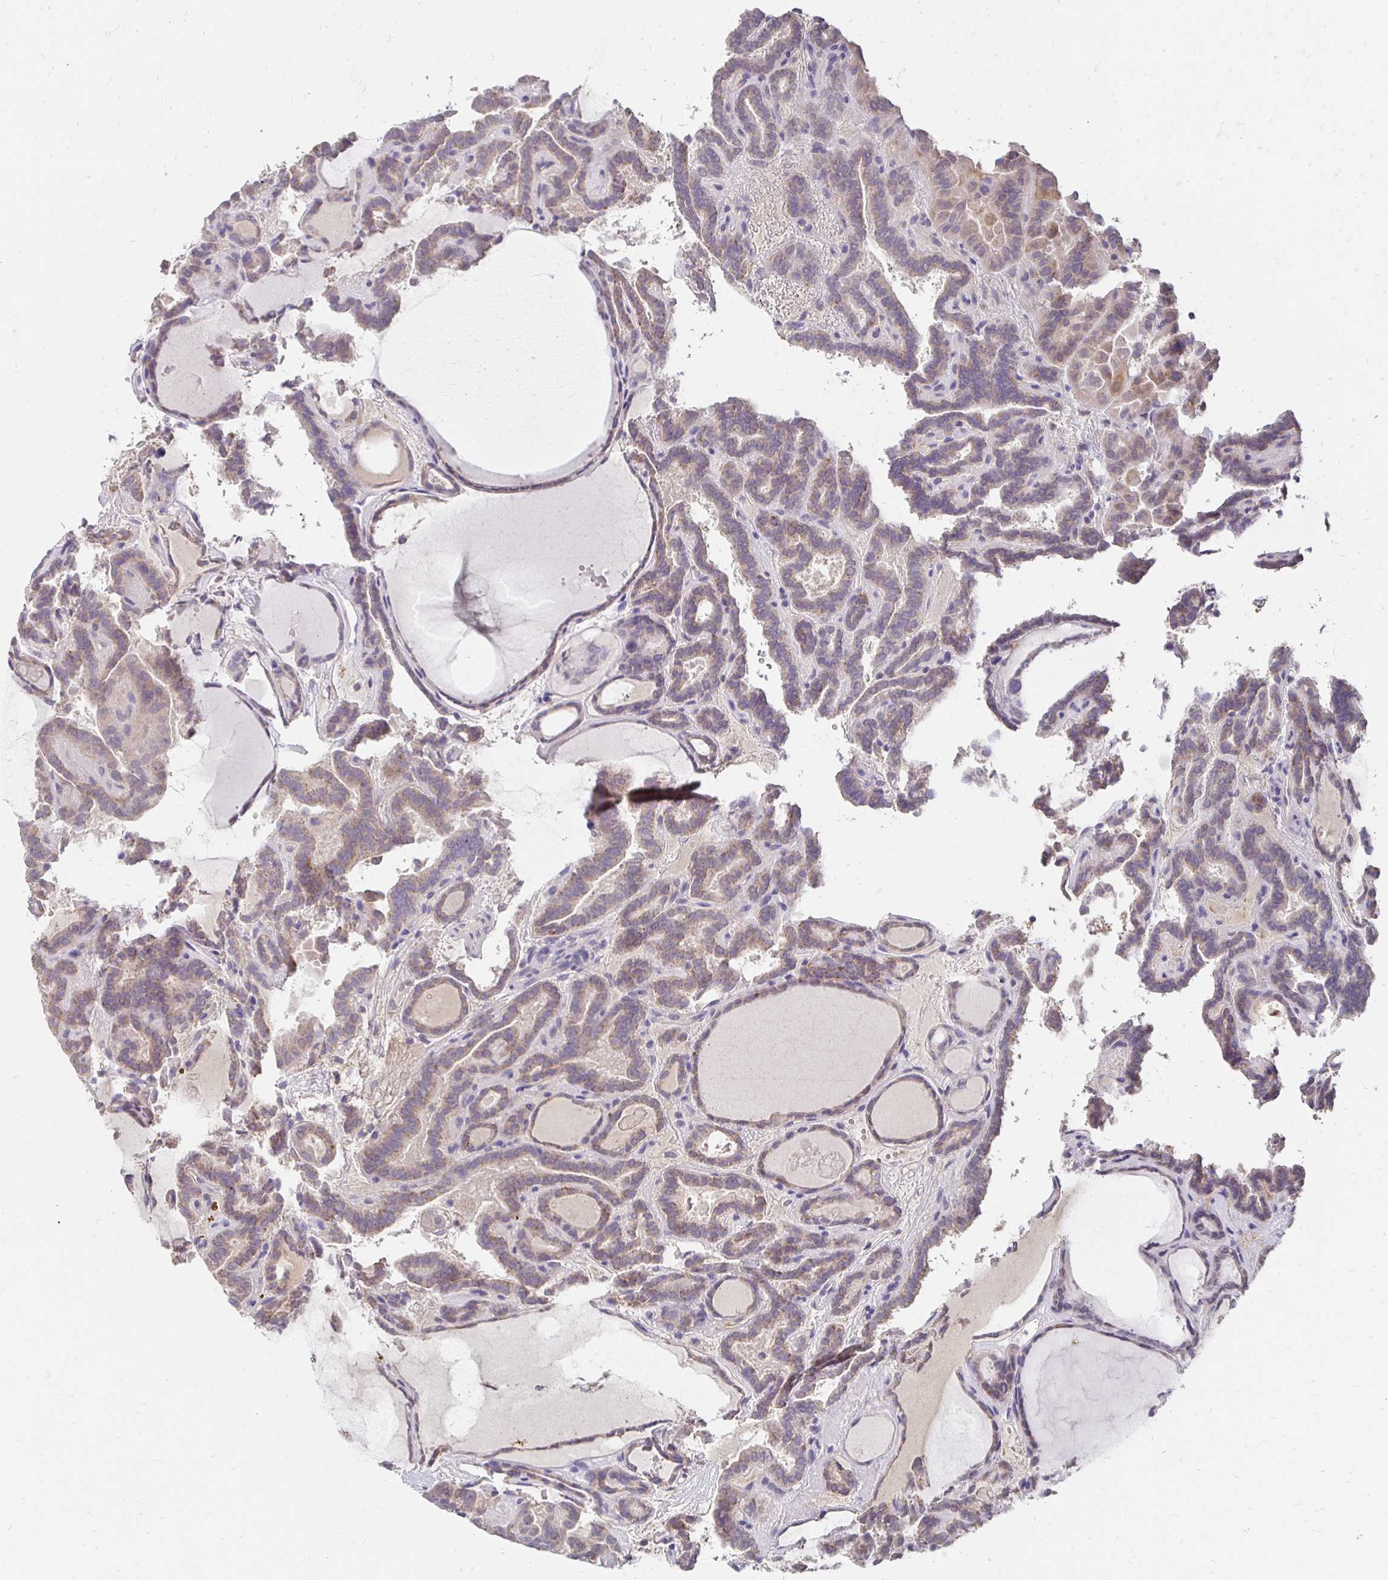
{"staining": {"intensity": "moderate", "quantity": ">75%", "location": "cytoplasmic/membranous"}, "tissue": "thyroid cancer", "cell_type": "Tumor cells", "image_type": "cancer", "snomed": [{"axis": "morphology", "description": "Papillary adenocarcinoma, NOS"}, {"axis": "topography", "description": "Thyroid gland"}], "caption": "IHC histopathology image of human thyroid cancer (papillary adenocarcinoma) stained for a protein (brown), which displays medium levels of moderate cytoplasmic/membranous positivity in approximately >75% of tumor cells.", "gene": "GK2", "patient": {"sex": "female", "age": 46}}